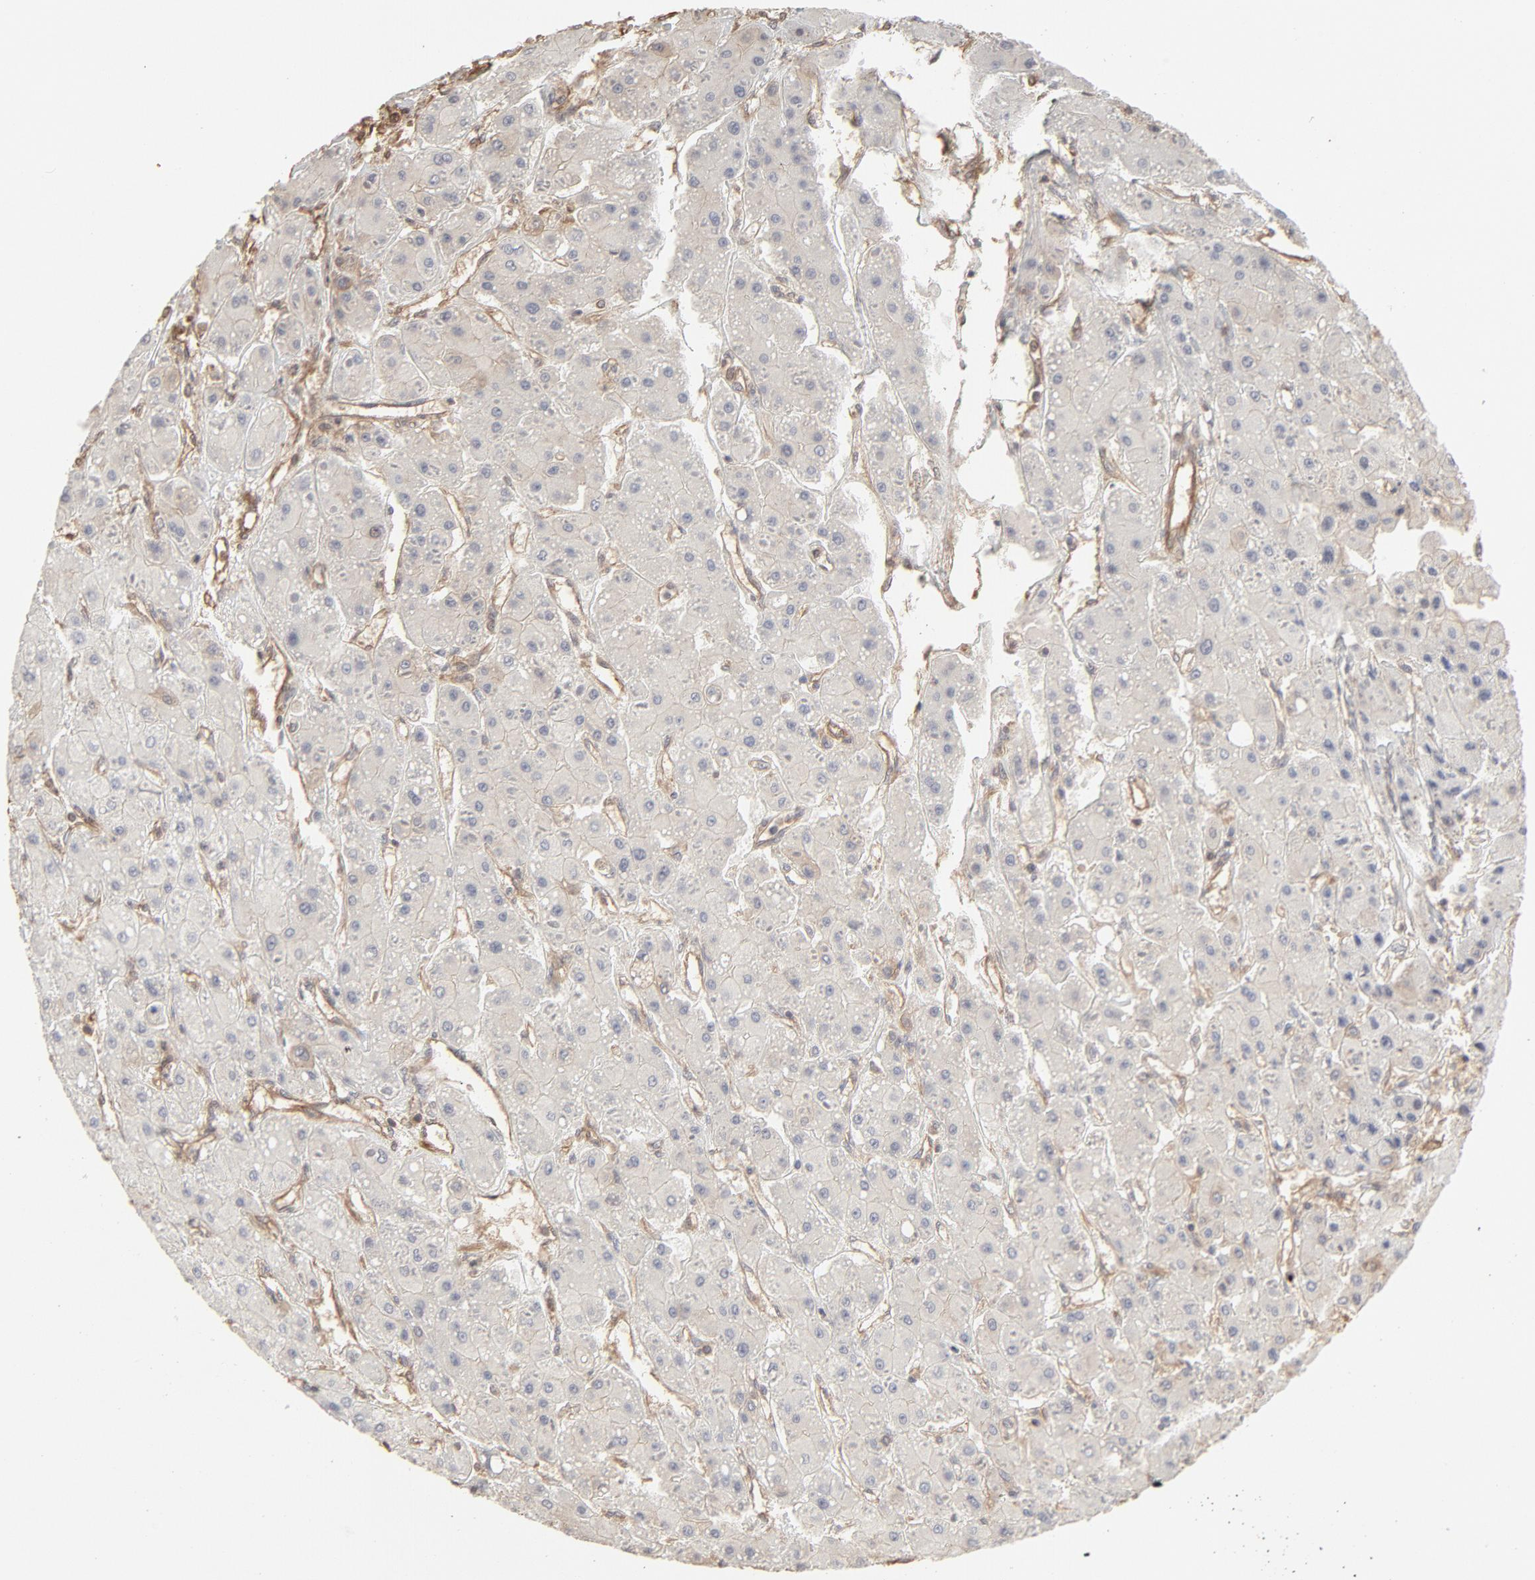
{"staining": {"intensity": "weak", "quantity": ">75%", "location": "cytoplasmic/membranous"}, "tissue": "liver cancer", "cell_type": "Tumor cells", "image_type": "cancer", "snomed": [{"axis": "morphology", "description": "Carcinoma, Hepatocellular, NOS"}, {"axis": "topography", "description": "Liver"}], "caption": "IHC staining of liver cancer, which shows low levels of weak cytoplasmic/membranous expression in about >75% of tumor cells indicating weak cytoplasmic/membranous protein positivity. The staining was performed using DAB (3,3'-diaminobenzidine) (brown) for protein detection and nuclei were counterstained in hematoxylin (blue).", "gene": "PPP2CA", "patient": {"sex": "female", "age": 52}}